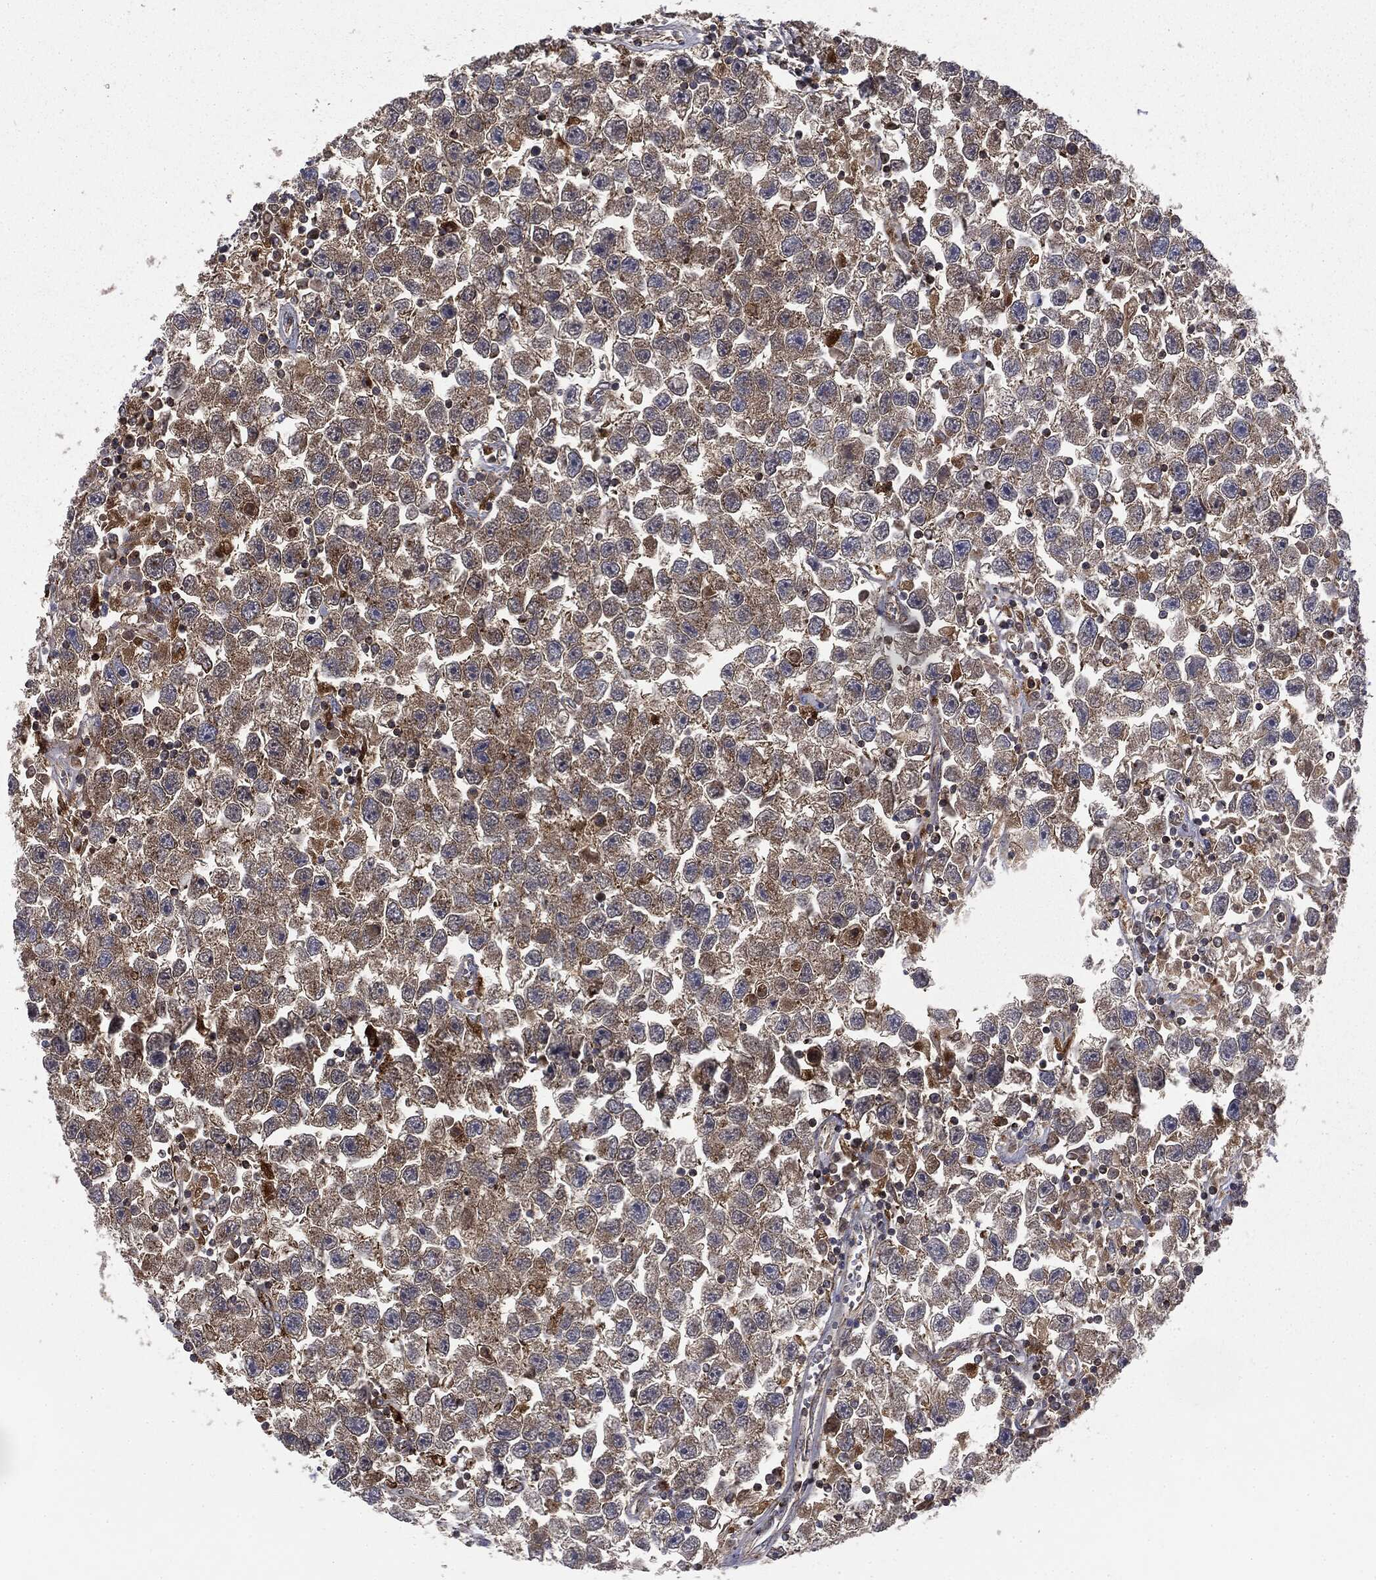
{"staining": {"intensity": "weak", "quantity": ">75%", "location": "cytoplasmic/membranous"}, "tissue": "testis cancer", "cell_type": "Tumor cells", "image_type": "cancer", "snomed": [{"axis": "morphology", "description": "Seminoma, NOS"}, {"axis": "topography", "description": "Testis"}], "caption": "Testis cancer (seminoma) stained with a protein marker reveals weak staining in tumor cells.", "gene": "CTSA", "patient": {"sex": "male", "age": 26}}